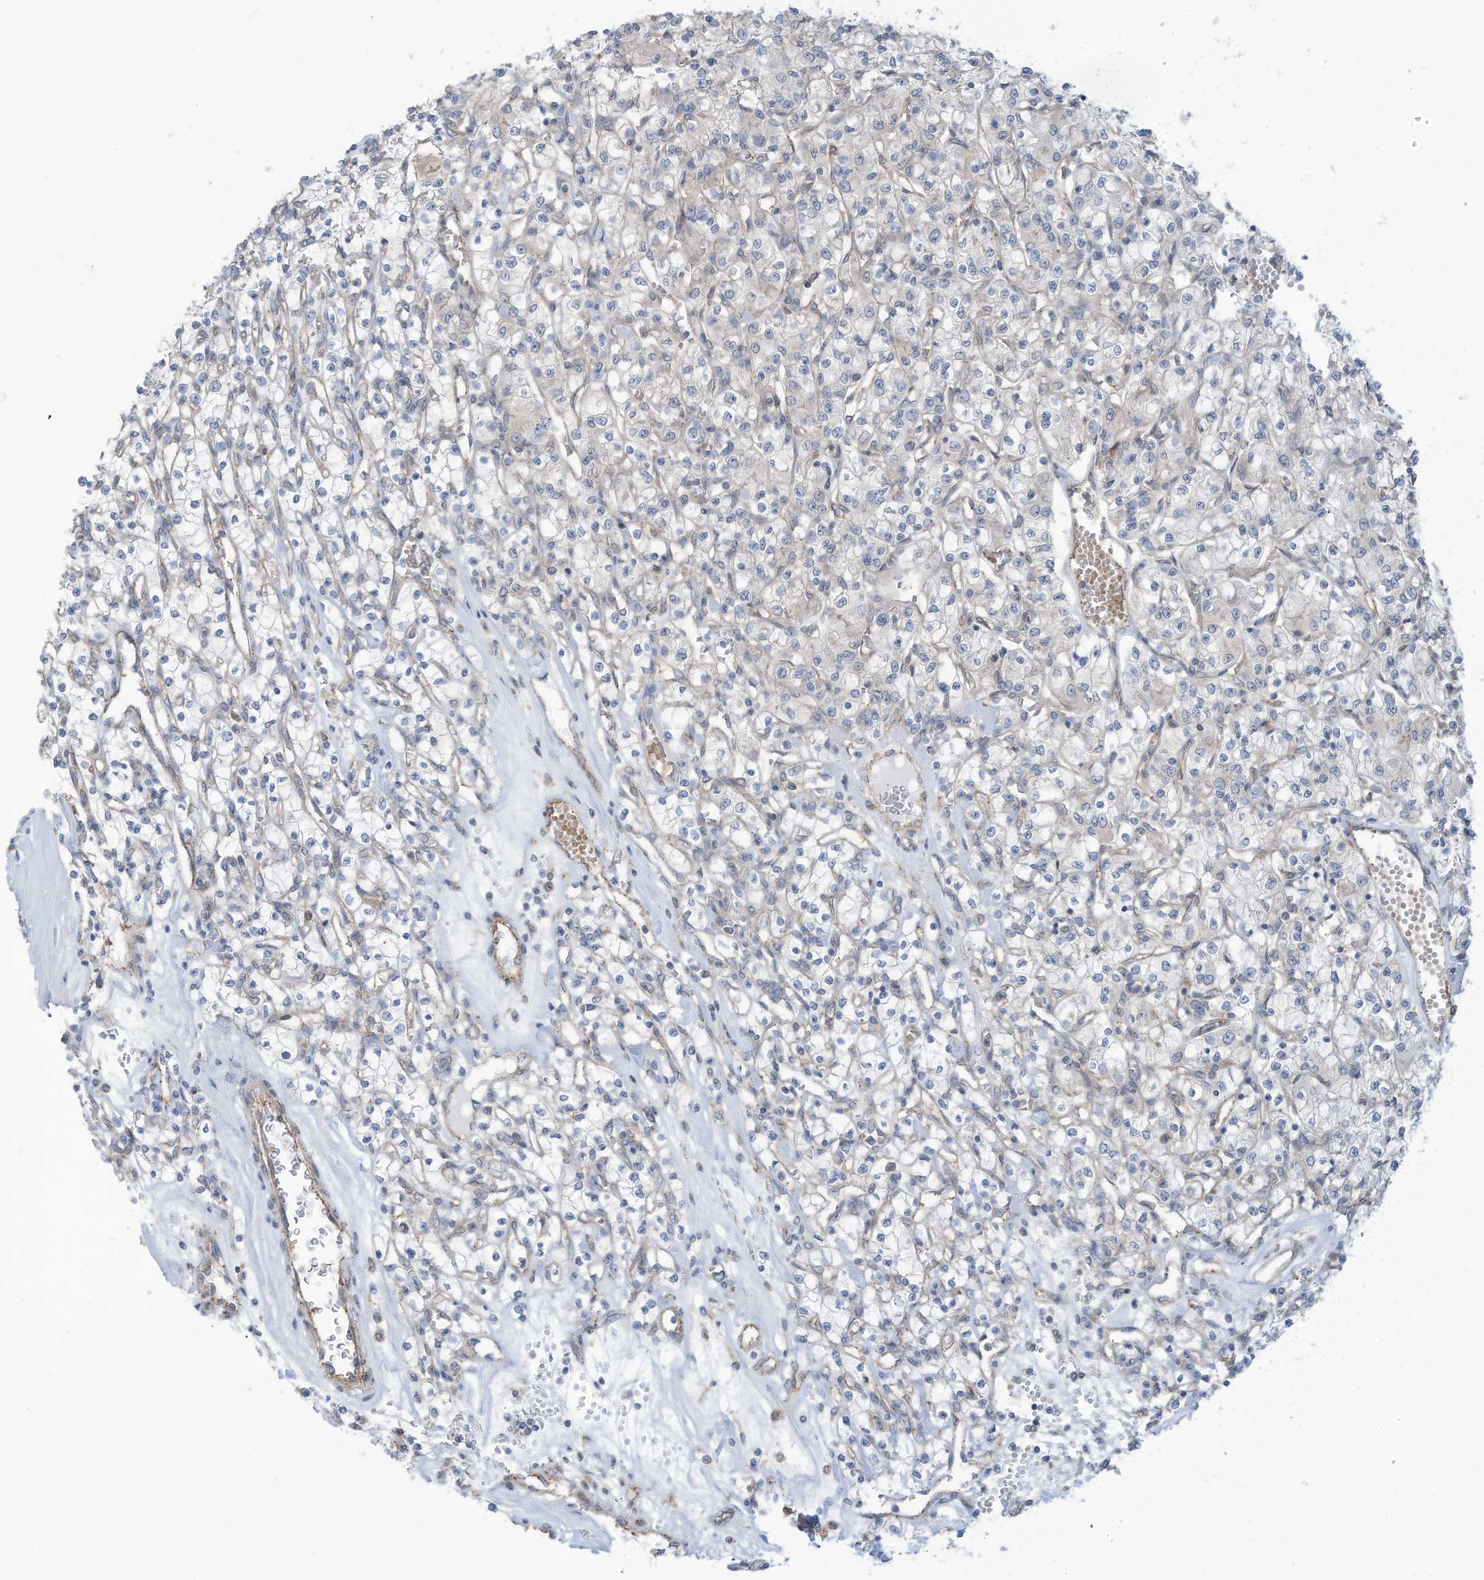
{"staining": {"intensity": "negative", "quantity": "none", "location": "none"}, "tissue": "renal cancer", "cell_type": "Tumor cells", "image_type": "cancer", "snomed": [{"axis": "morphology", "description": "Adenocarcinoma, NOS"}, {"axis": "topography", "description": "Kidney"}], "caption": "Micrograph shows no protein positivity in tumor cells of renal cancer (adenocarcinoma) tissue. The staining is performed using DAB brown chromogen with nuclei counter-stained in using hematoxylin.", "gene": "ADAT2", "patient": {"sex": "female", "age": 59}}